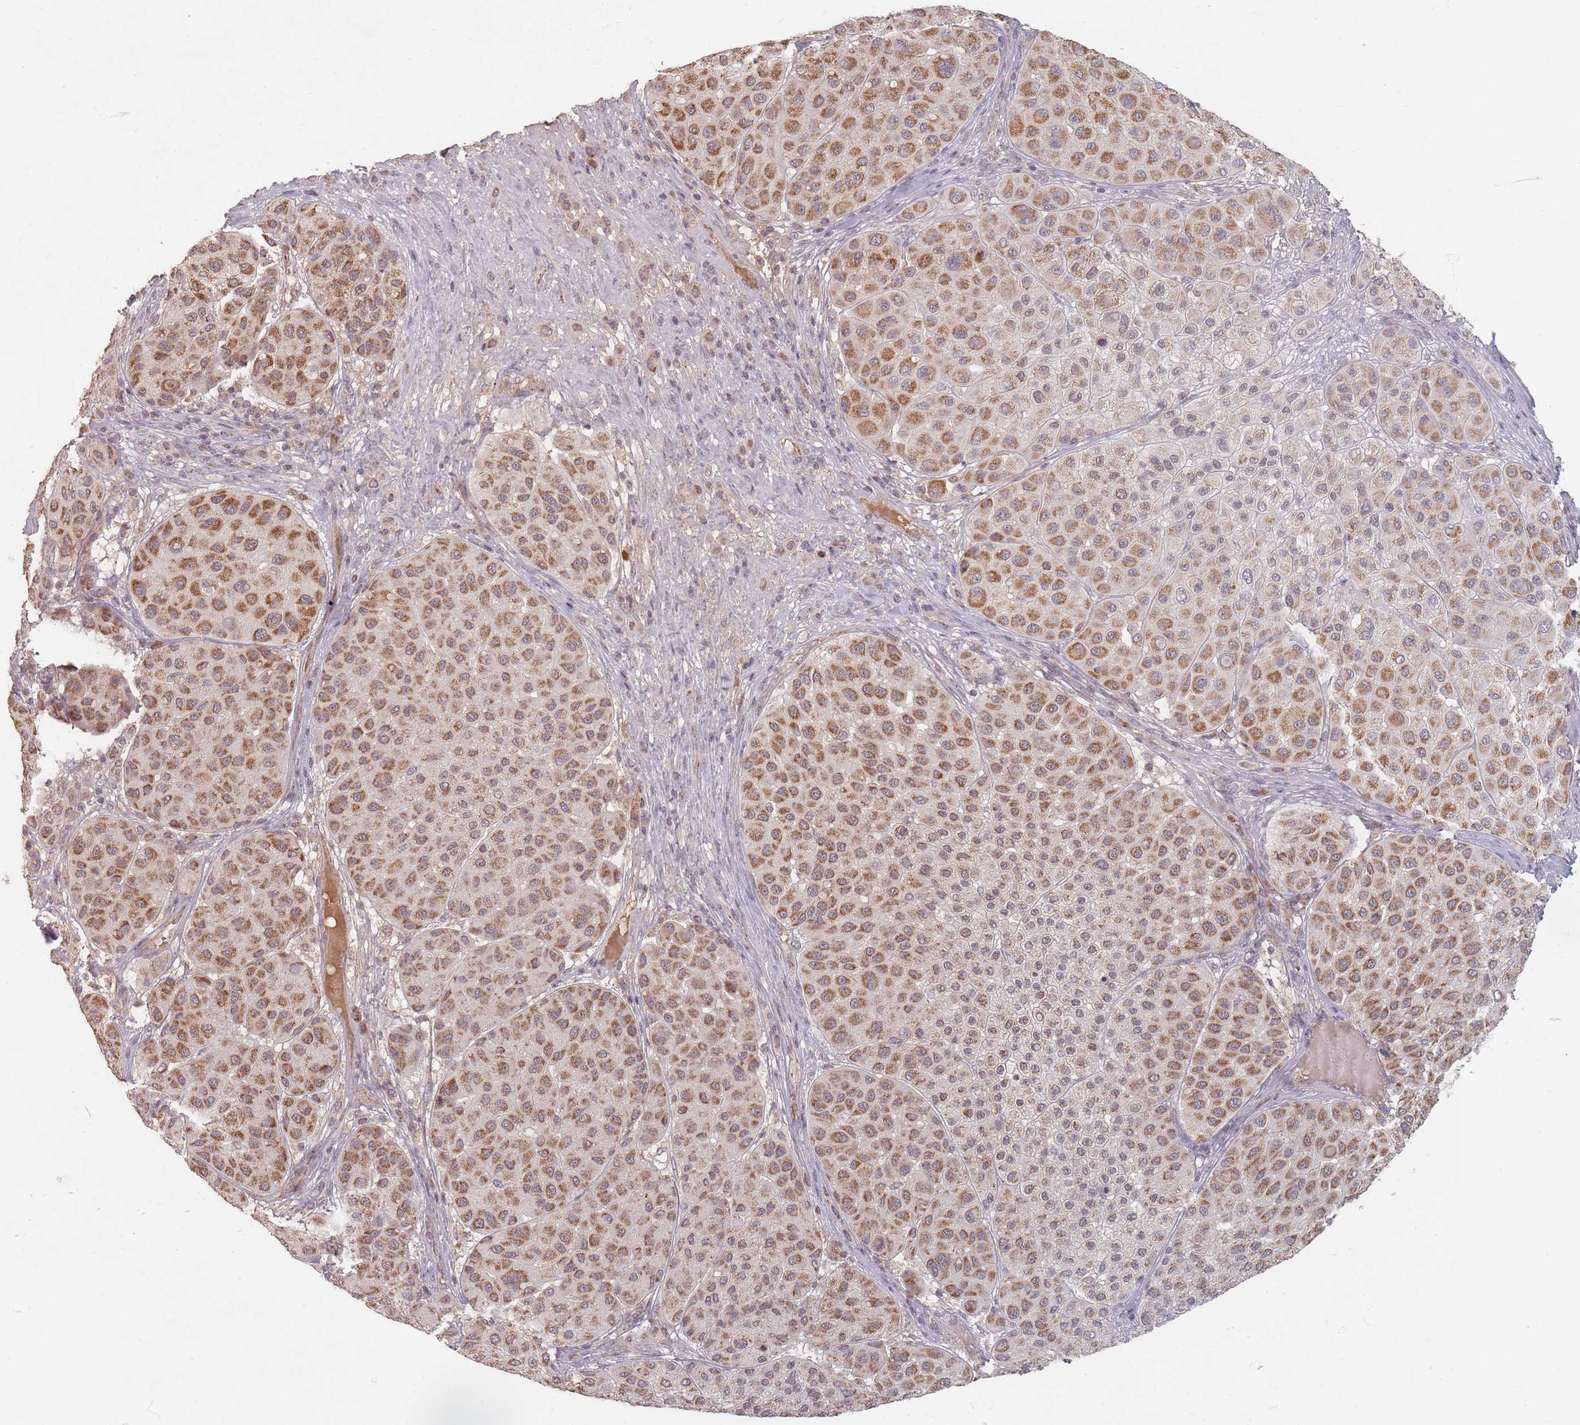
{"staining": {"intensity": "moderate", "quantity": ">75%", "location": "cytoplasmic/membranous"}, "tissue": "melanoma", "cell_type": "Tumor cells", "image_type": "cancer", "snomed": [{"axis": "morphology", "description": "Malignant melanoma, Metastatic site"}, {"axis": "topography", "description": "Smooth muscle"}], "caption": "An image showing moderate cytoplasmic/membranous expression in approximately >75% of tumor cells in melanoma, as visualized by brown immunohistochemical staining.", "gene": "OR2M4", "patient": {"sex": "male", "age": 41}}